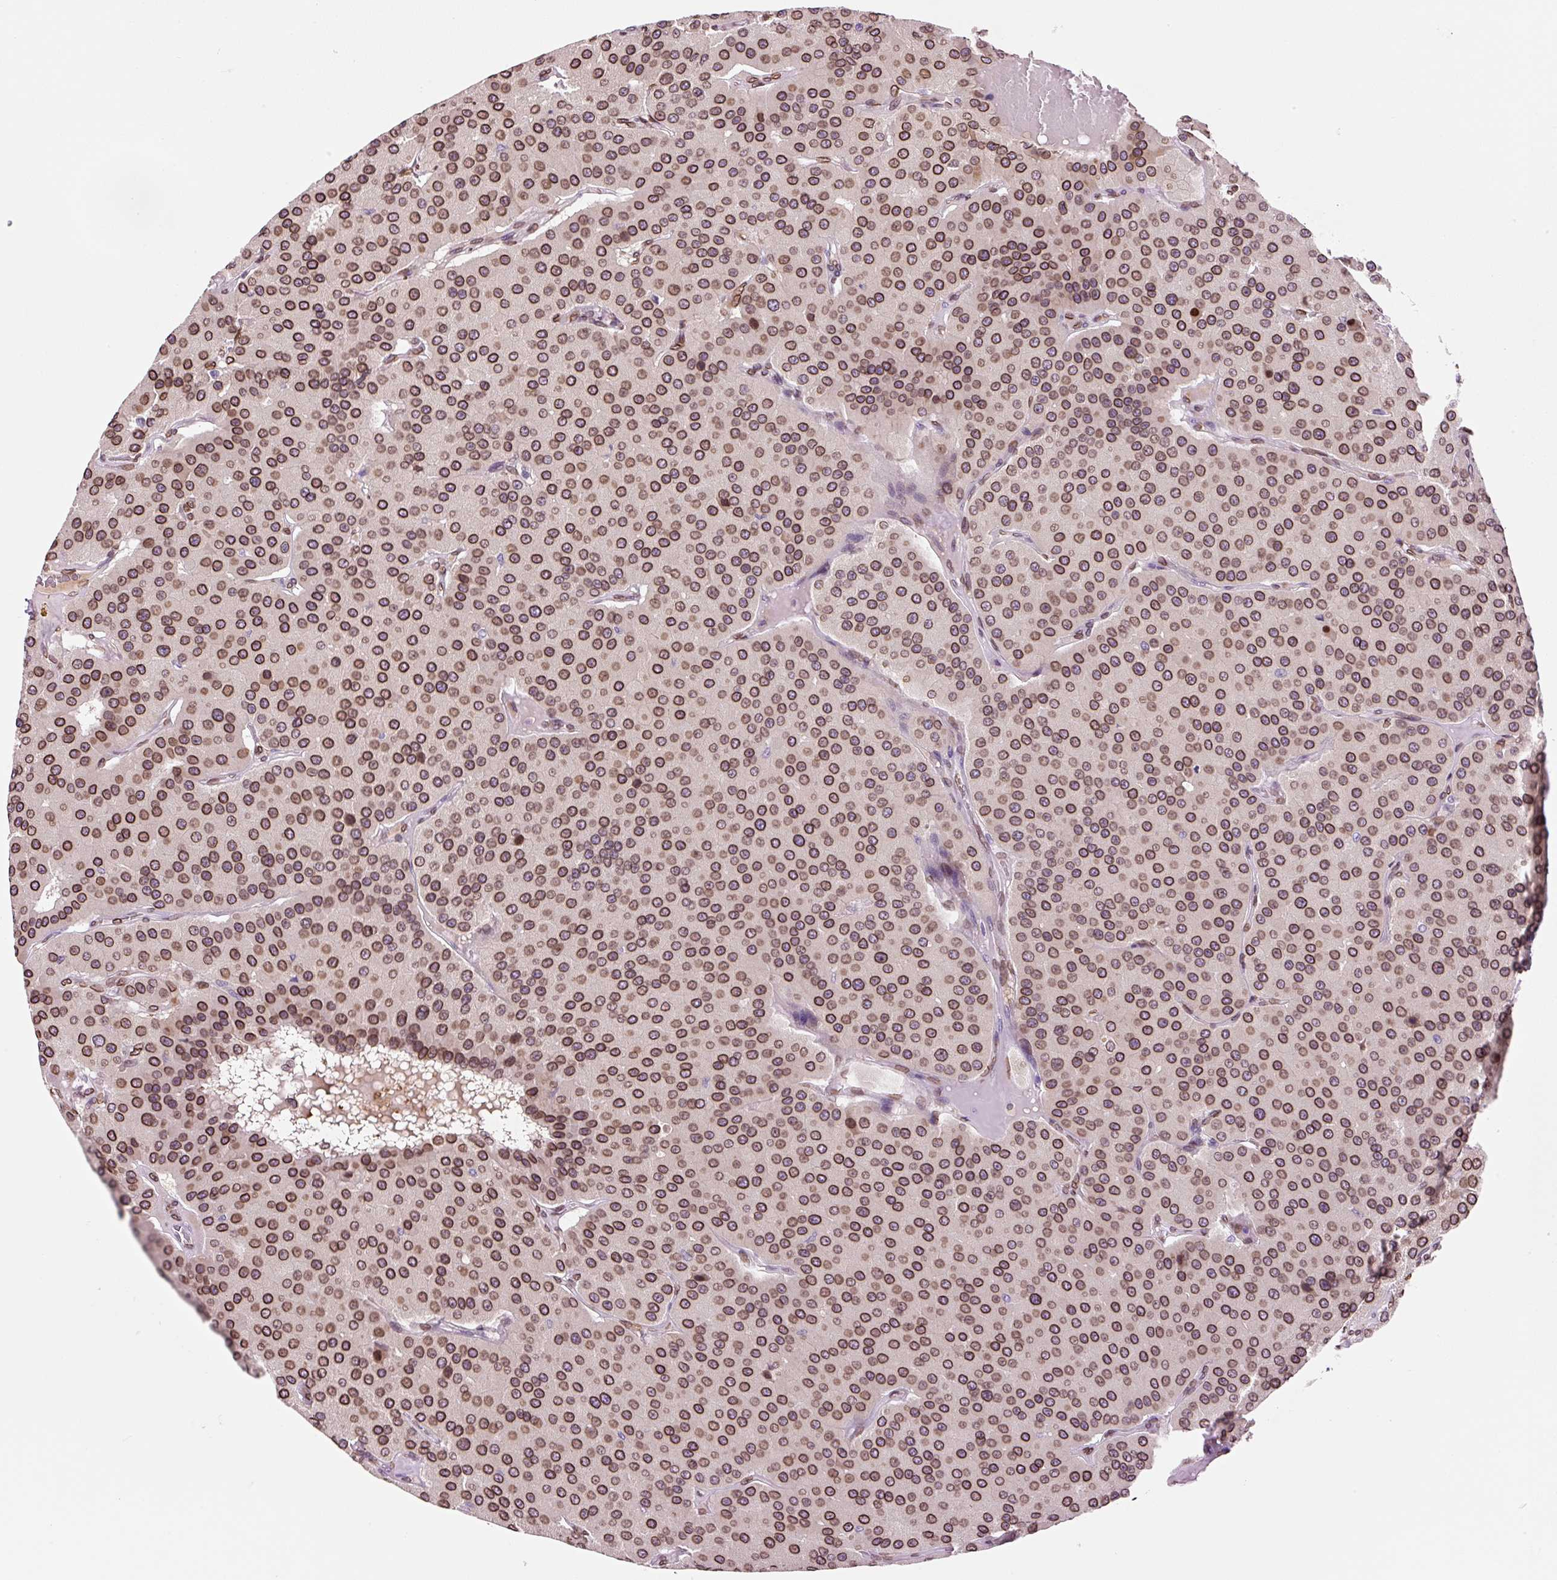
{"staining": {"intensity": "strong", "quantity": ">75%", "location": "cytoplasmic/membranous,nuclear"}, "tissue": "parathyroid gland", "cell_type": "Glandular cells", "image_type": "normal", "snomed": [{"axis": "morphology", "description": "Normal tissue, NOS"}, {"axis": "morphology", "description": "Adenoma, NOS"}, {"axis": "topography", "description": "Parathyroid gland"}], "caption": "High-power microscopy captured an IHC image of normal parathyroid gland, revealing strong cytoplasmic/membranous,nuclear staining in approximately >75% of glandular cells.", "gene": "ZNF224", "patient": {"sex": "female", "age": 86}}